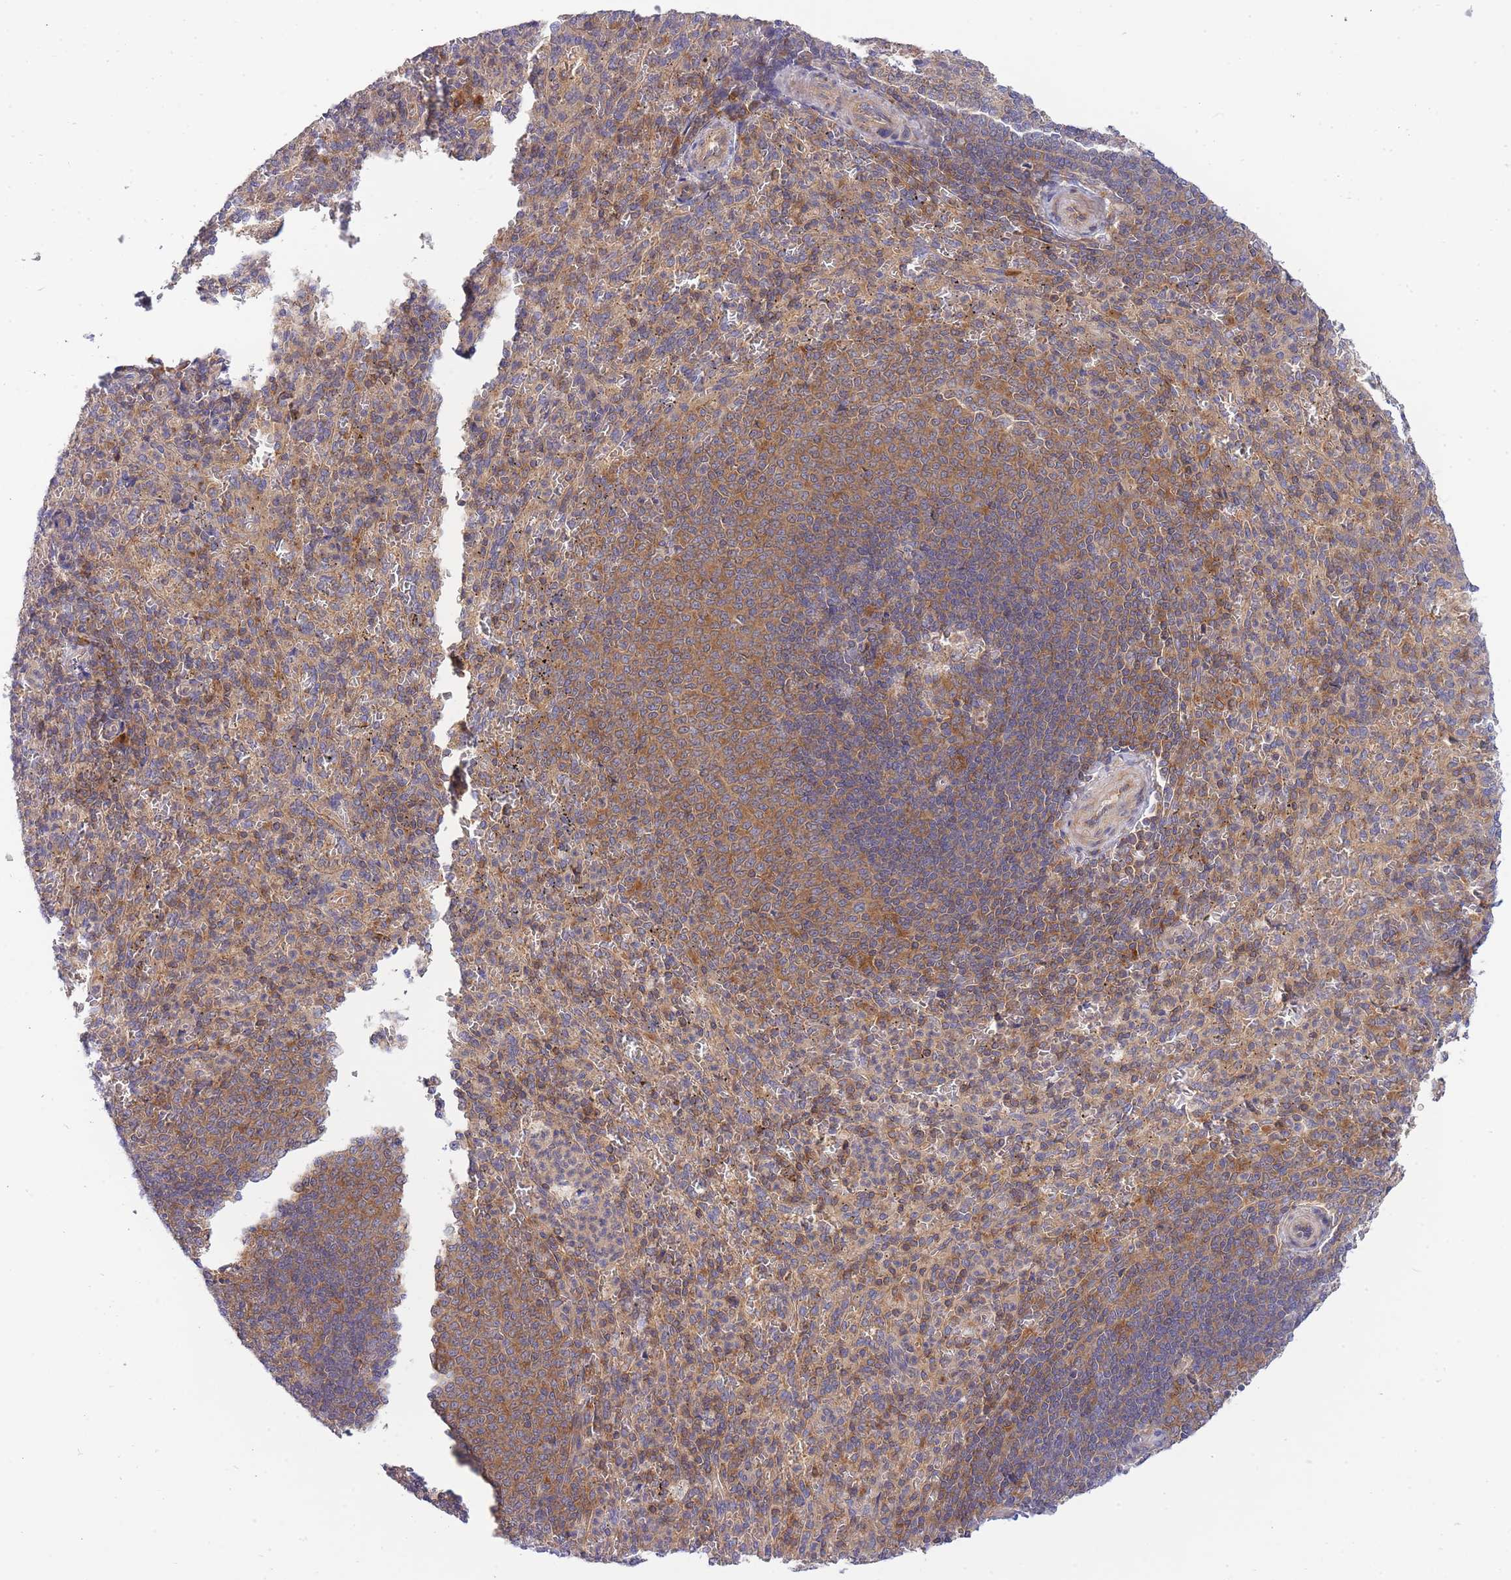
{"staining": {"intensity": "moderate", "quantity": "<25%", "location": "cytoplasmic/membranous"}, "tissue": "spleen", "cell_type": "Cells in red pulp", "image_type": "normal", "snomed": [{"axis": "morphology", "description": "Normal tissue, NOS"}, {"axis": "topography", "description": "Spleen"}], "caption": "Approximately <25% of cells in red pulp in unremarkable spleen reveal moderate cytoplasmic/membranous protein staining as visualized by brown immunohistochemical staining.", "gene": "EIF2B2", "patient": {"sex": "female", "age": 21}}